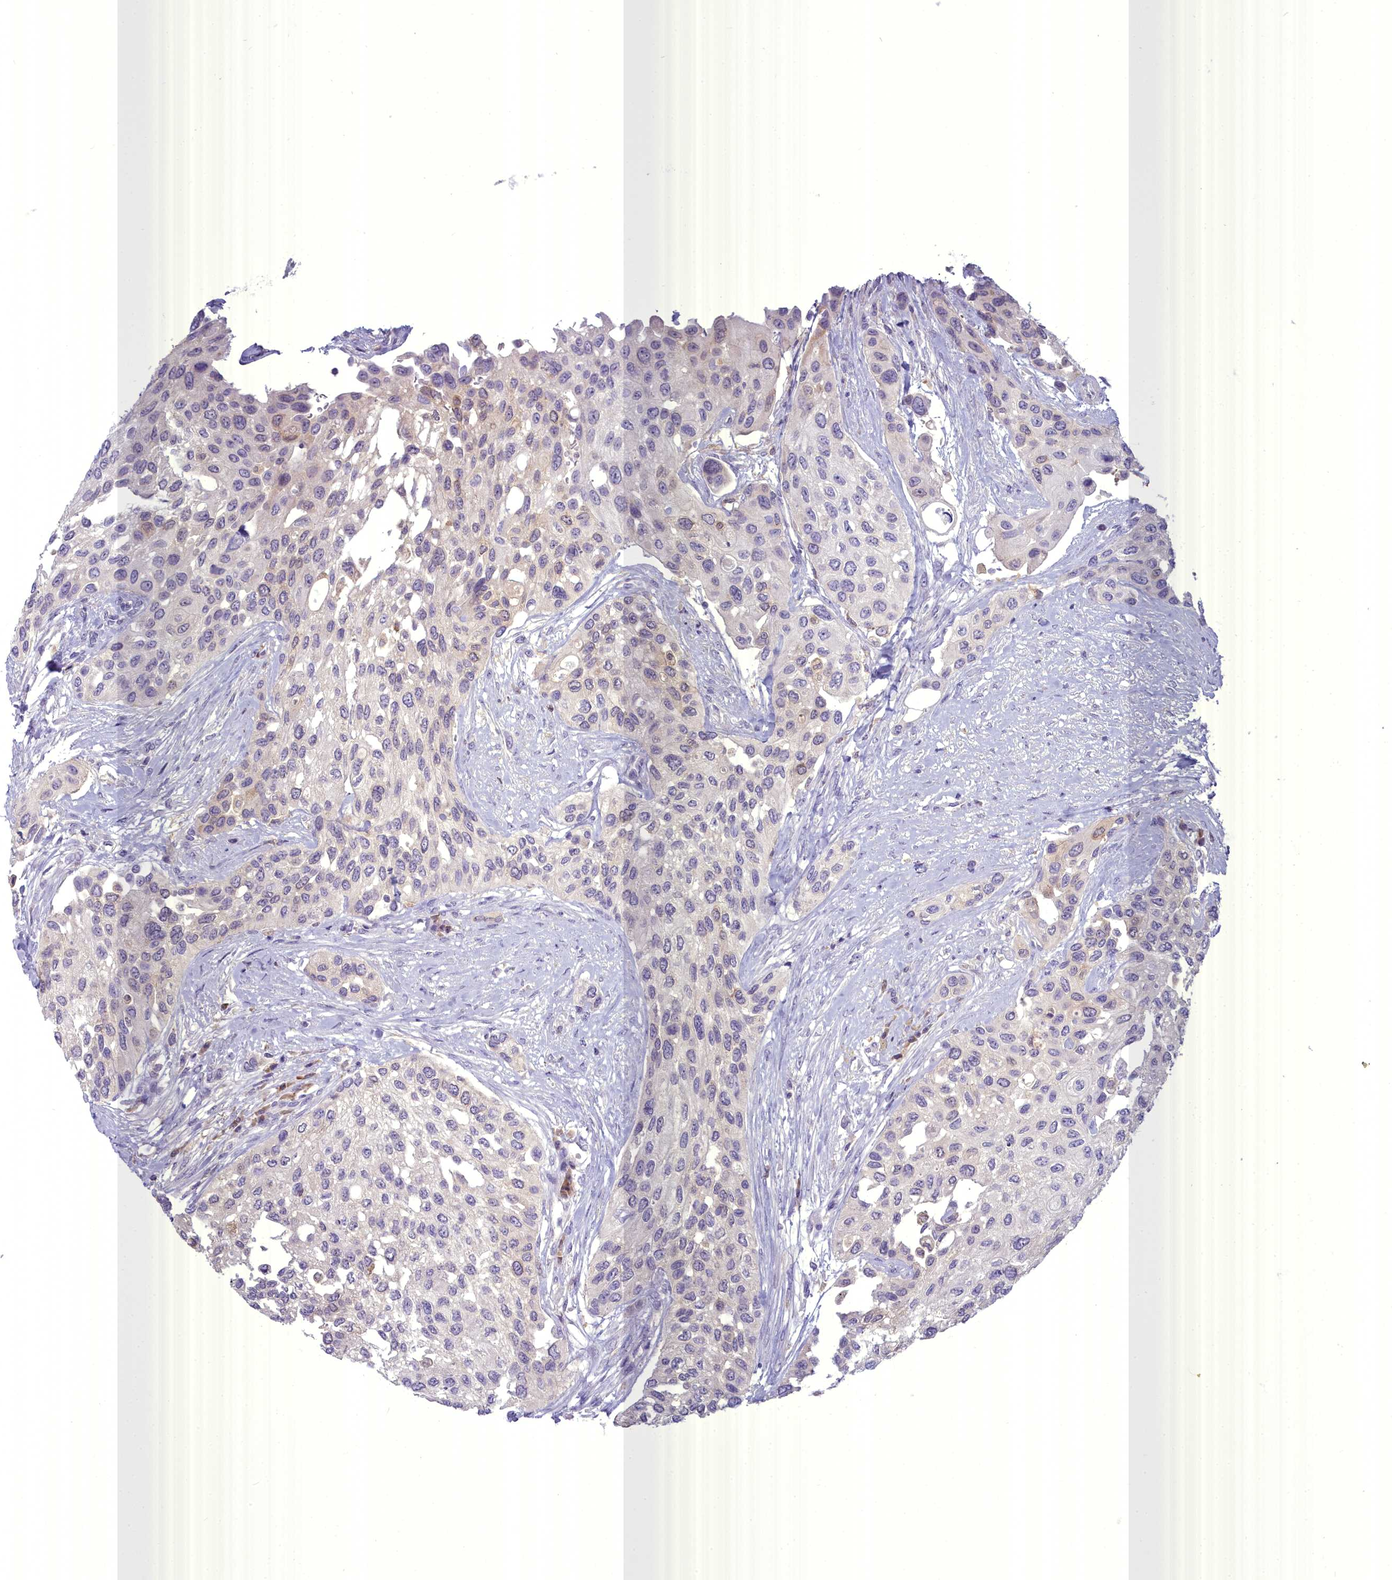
{"staining": {"intensity": "negative", "quantity": "none", "location": "none"}, "tissue": "urothelial cancer", "cell_type": "Tumor cells", "image_type": "cancer", "snomed": [{"axis": "morphology", "description": "Normal tissue, NOS"}, {"axis": "morphology", "description": "Urothelial carcinoma, High grade"}, {"axis": "topography", "description": "Vascular tissue"}, {"axis": "topography", "description": "Urinary bladder"}], "caption": "Immunohistochemistry of urothelial carcinoma (high-grade) reveals no expression in tumor cells.", "gene": "BLNK", "patient": {"sex": "female", "age": 56}}